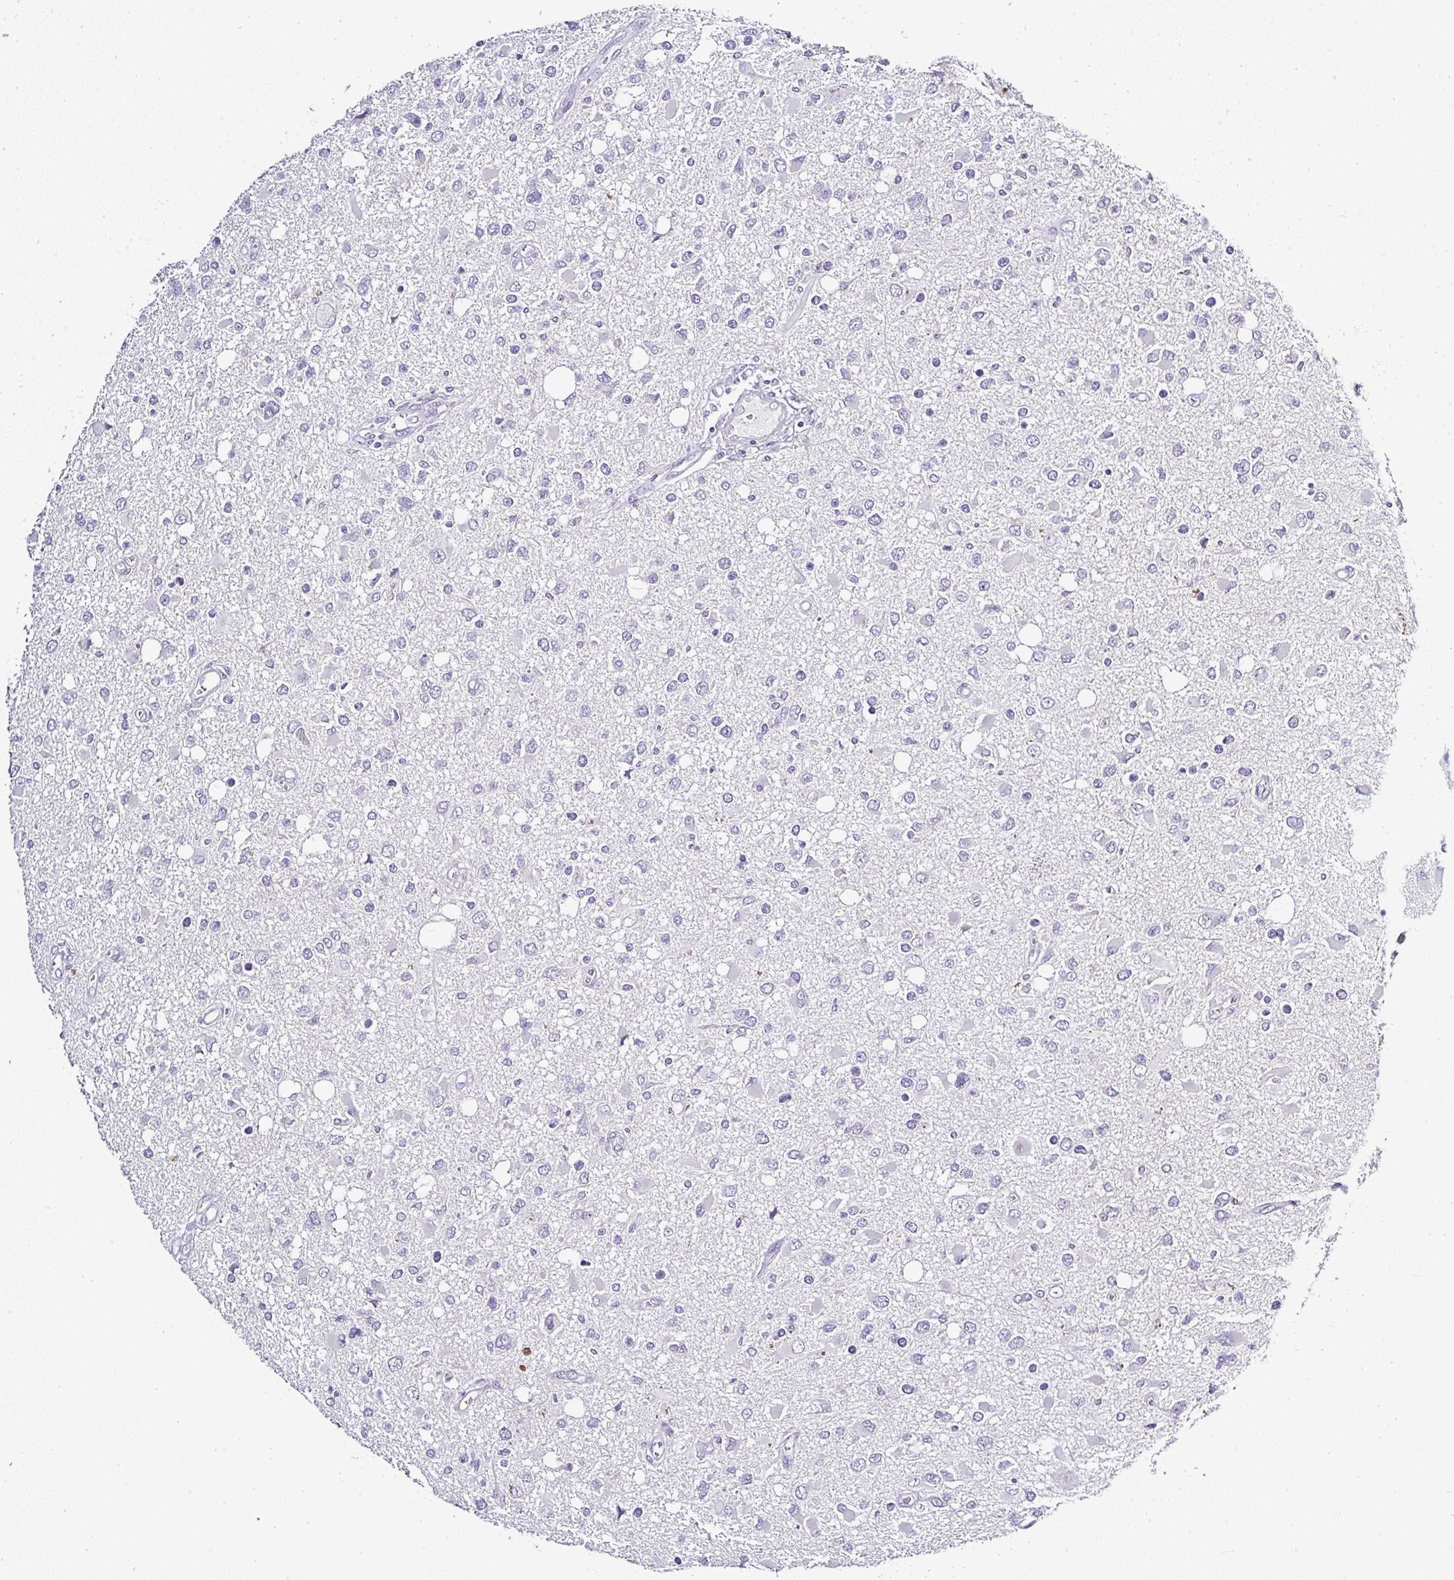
{"staining": {"intensity": "negative", "quantity": "none", "location": "none"}, "tissue": "glioma", "cell_type": "Tumor cells", "image_type": "cancer", "snomed": [{"axis": "morphology", "description": "Glioma, malignant, High grade"}, {"axis": "topography", "description": "Brain"}], "caption": "Immunohistochemistry (IHC) micrograph of human glioma stained for a protein (brown), which exhibits no expression in tumor cells.", "gene": "SERPINB3", "patient": {"sex": "male", "age": 53}}